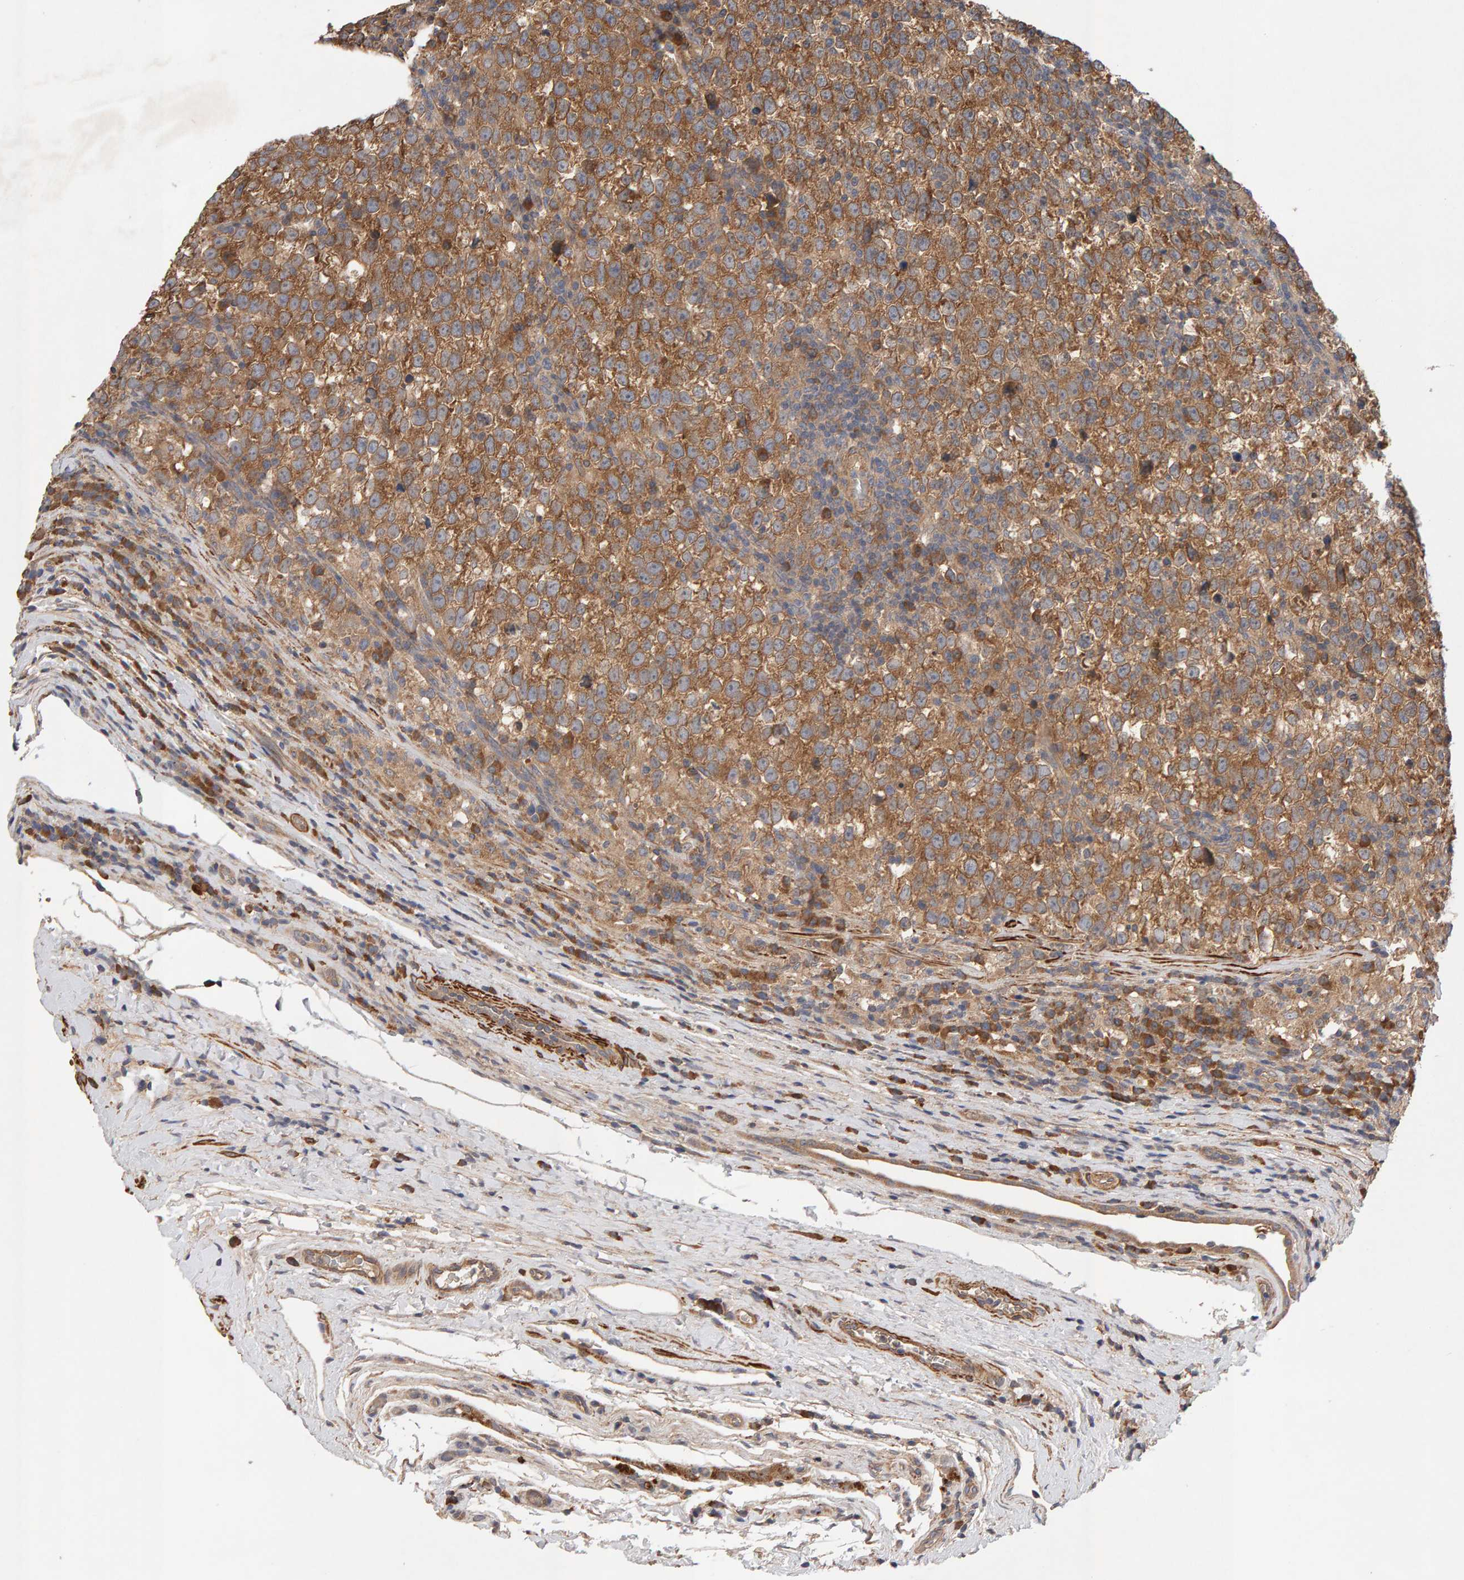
{"staining": {"intensity": "strong", "quantity": ">75%", "location": "cytoplasmic/membranous"}, "tissue": "testis cancer", "cell_type": "Tumor cells", "image_type": "cancer", "snomed": [{"axis": "morphology", "description": "Normal tissue, NOS"}, {"axis": "morphology", "description": "Seminoma, NOS"}, {"axis": "topography", "description": "Testis"}], "caption": "A photomicrograph showing strong cytoplasmic/membranous positivity in about >75% of tumor cells in testis cancer (seminoma), as visualized by brown immunohistochemical staining.", "gene": "RNF19A", "patient": {"sex": "male", "age": 43}}